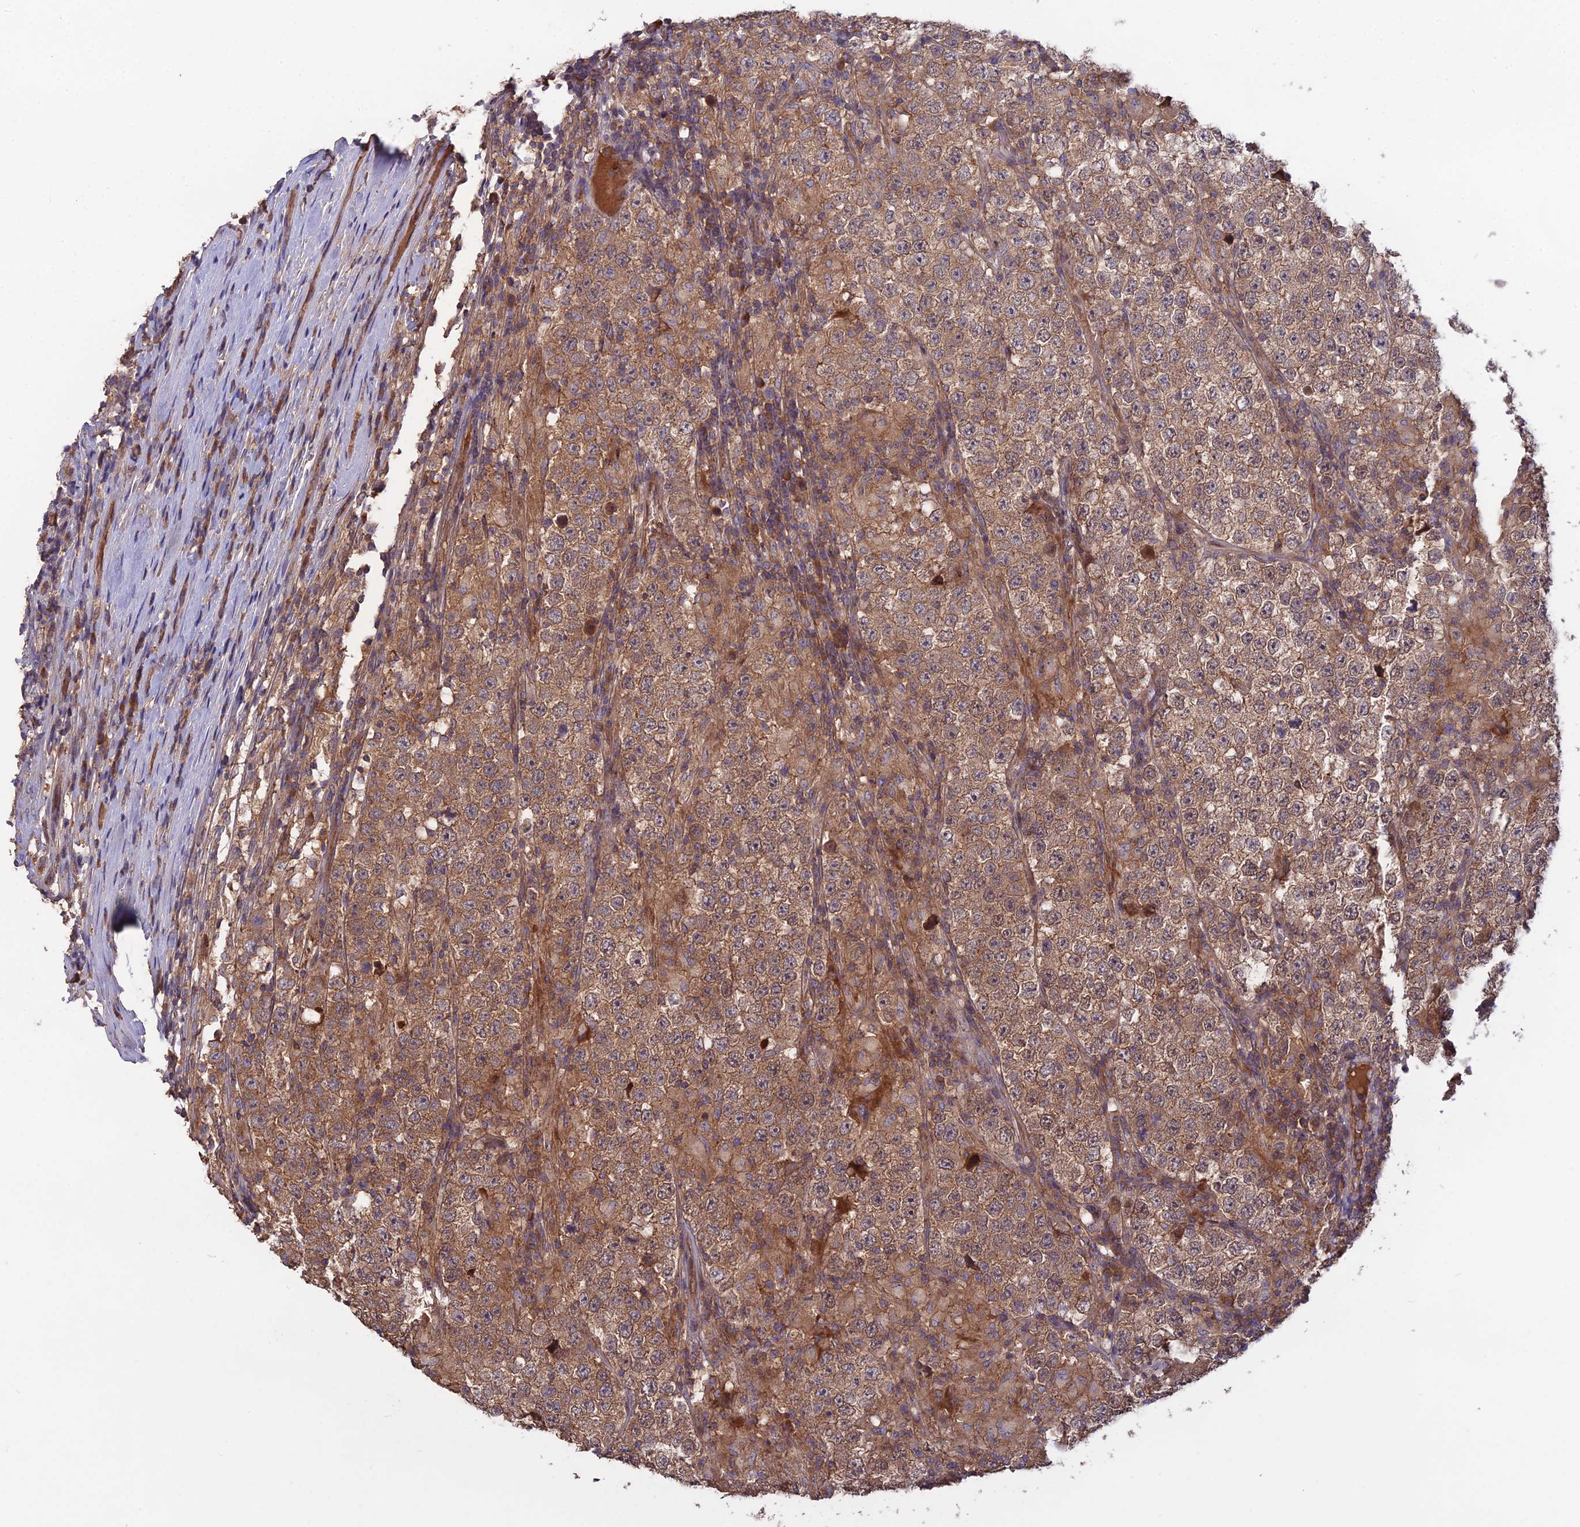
{"staining": {"intensity": "moderate", "quantity": ">75%", "location": "cytoplasmic/membranous,nuclear"}, "tissue": "testis cancer", "cell_type": "Tumor cells", "image_type": "cancer", "snomed": [{"axis": "morphology", "description": "Normal tissue, NOS"}, {"axis": "morphology", "description": "Urothelial carcinoma, High grade"}, {"axis": "morphology", "description": "Seminoma, NOS"}, {"axis": "morphology", "description": "Carcinoma, Embryonal, NOS"}, {"axis": "topography", "description": "Urinary bladder"}, {"axis": "topography", "description": "Testis"}], "caption": "Moderate cytoplasmic/membranous and nuclear protein expression is identified in approximately >75% of tumor cells in testis cancer.", "gene": "GALR2", "patient": {"sex": "male", "age": 41}}